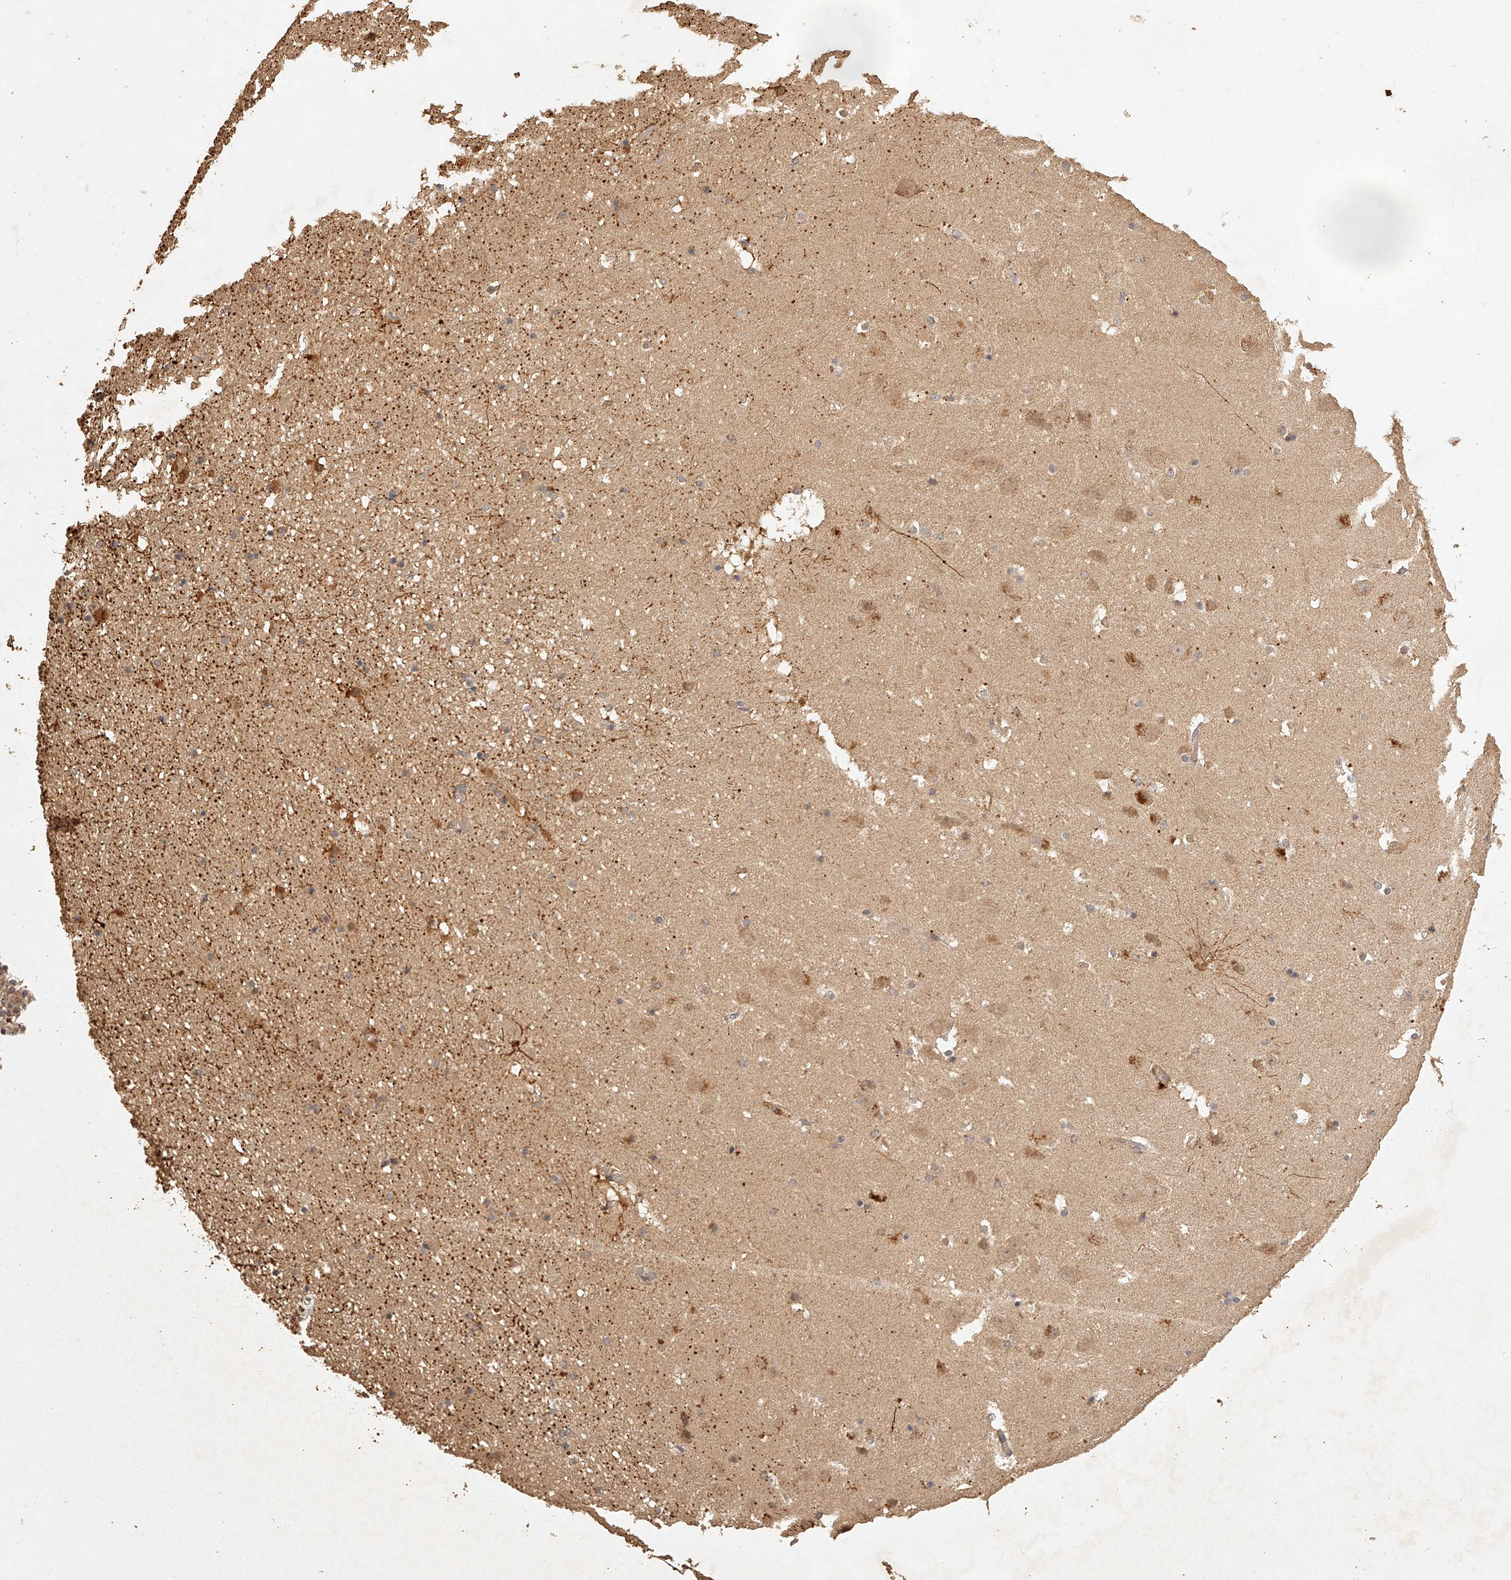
{"staining": {"intensity": "moderate", "quantity": "<25%", "location": "cytoplasmic/membranous"}, "tissue": "hippocampus", "cell_type": "Glial cells", "image_type": "normal", "snomed": [{"axis": "morphology", "description": "Normal tissue, NOS"}, {"axis": "topography", "description": "Hippocampus"}], "caption": "Immunohistochemistry (IHC) (DAB) staining of unremarkable hippocampus displays moderate cytoplasmic/membranous protein expression in approximately <25% of glial cells. Immunohistochemistry stains the protein in brown and the nuclei are stained blue.", "gene": "NSMAF", "patient": {"sex": "male", "age": 45}}